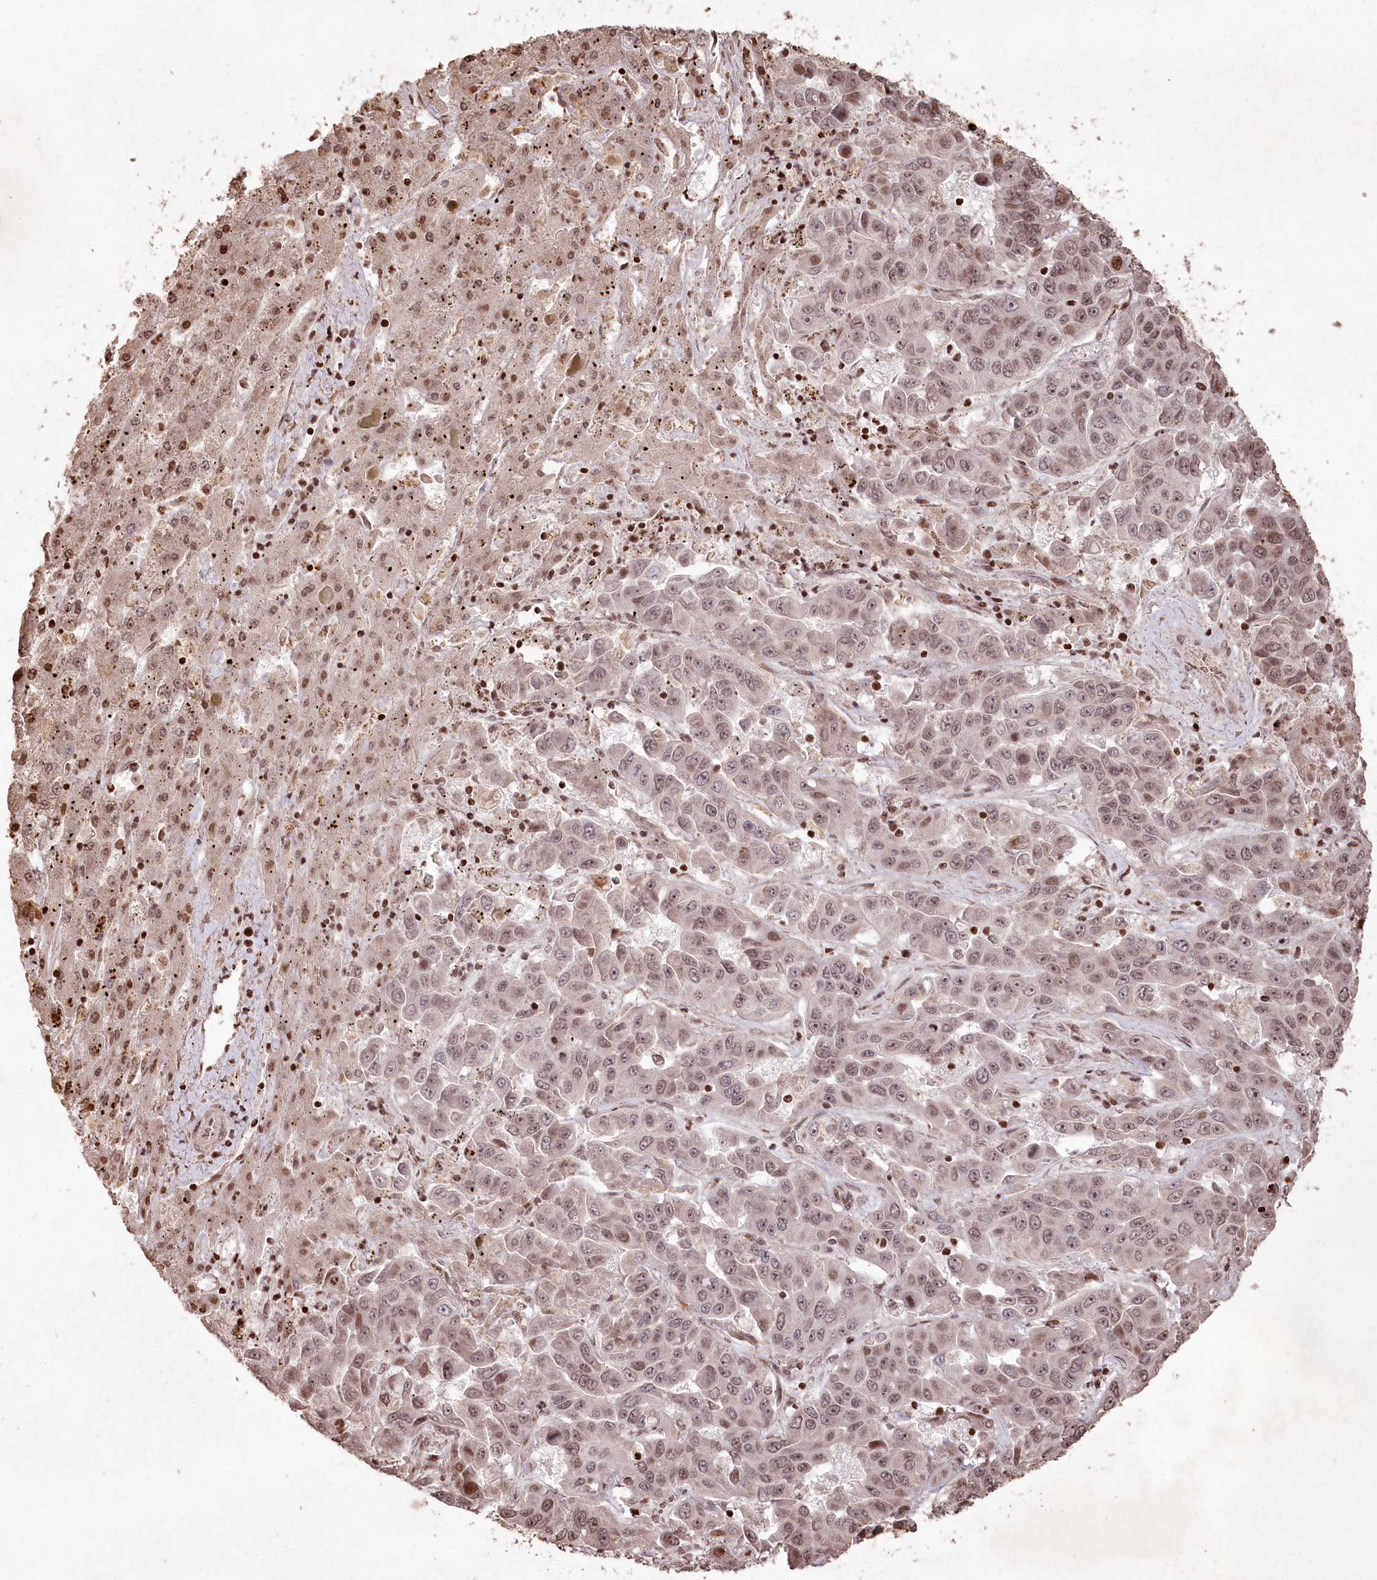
{"staining": {"intensity": "moderate", "quantity": ">75%", "location": "nuclear"}, "tissue": "liver cancer", "cell_type": "Tumor cells", "image_type": "cancer", "snomed": [{"axis": "morphology", "description": "Cholangiocarcinoma"}, {"axis": "topography", "description": "Liver"}], "caption": "Protein analysis of cholangiocarcinoma (liver) tissue displays moderate nuclear positivity in approximately >75% of tumor cells. Ihc stains the protein of interest in brown and the nuclei are stained blue.", "gene": "CCSER2", "patient": {"sex": "female", "age": 52}}